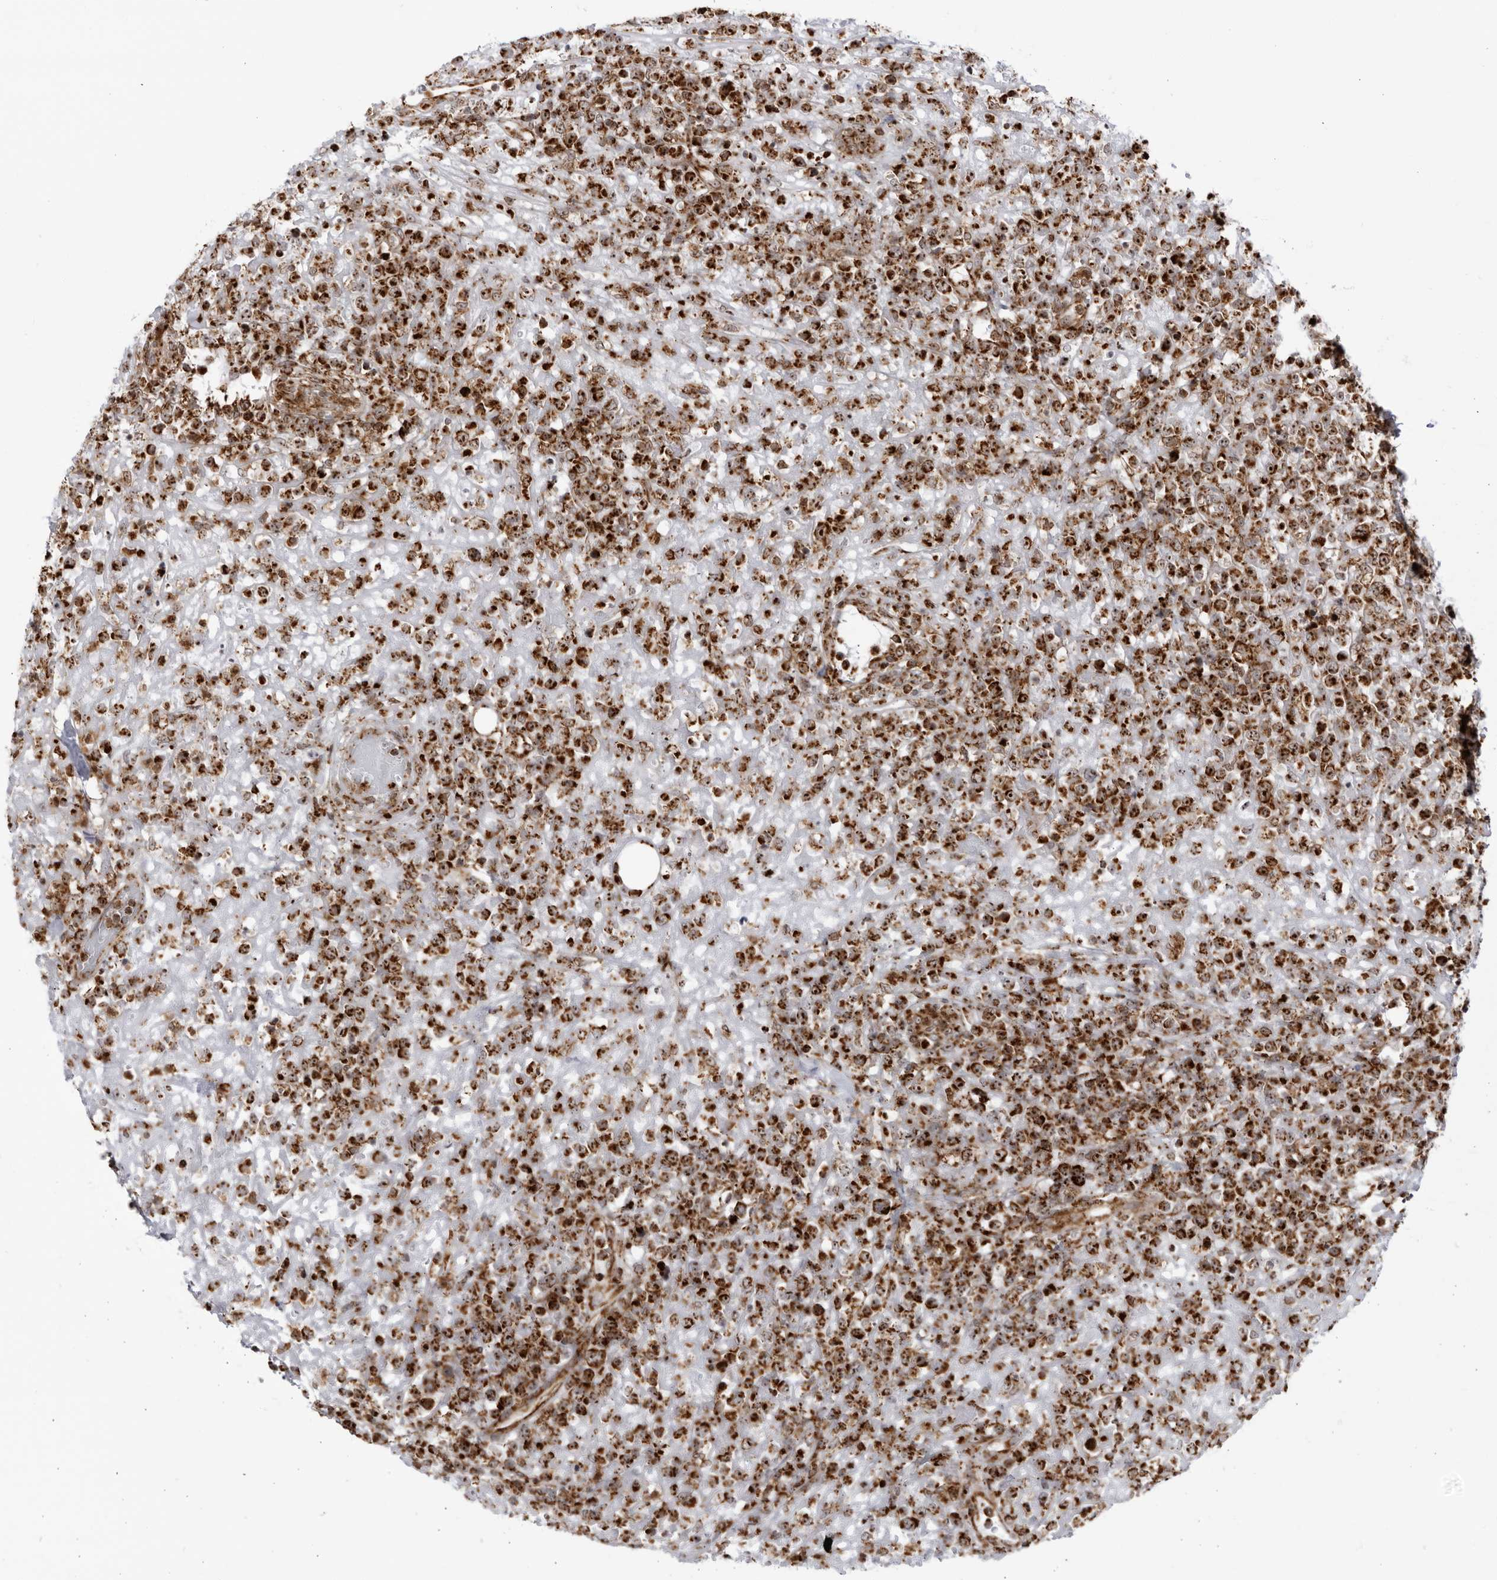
{"staining": {"intensity": "strong", "quantity": ">75%", "location": "cytoplasmic/membranous"}, "tissue": "lymphoma", "cell_type": "Tumor cells", "image_type": "cancer", "snomed": [{"axis": "morphology", "description": "Malignant lymphoma, non-Hodgkin's type, High grade"}, {"axis": "topography", "description": "Colon"}], "caption": "Strong cytoplasmic/membranous positivity is present in approximately >75% of tumor cells in lymphoma.", "gene": "RBM34", "patient": {"sex": "female", "age": 53}}